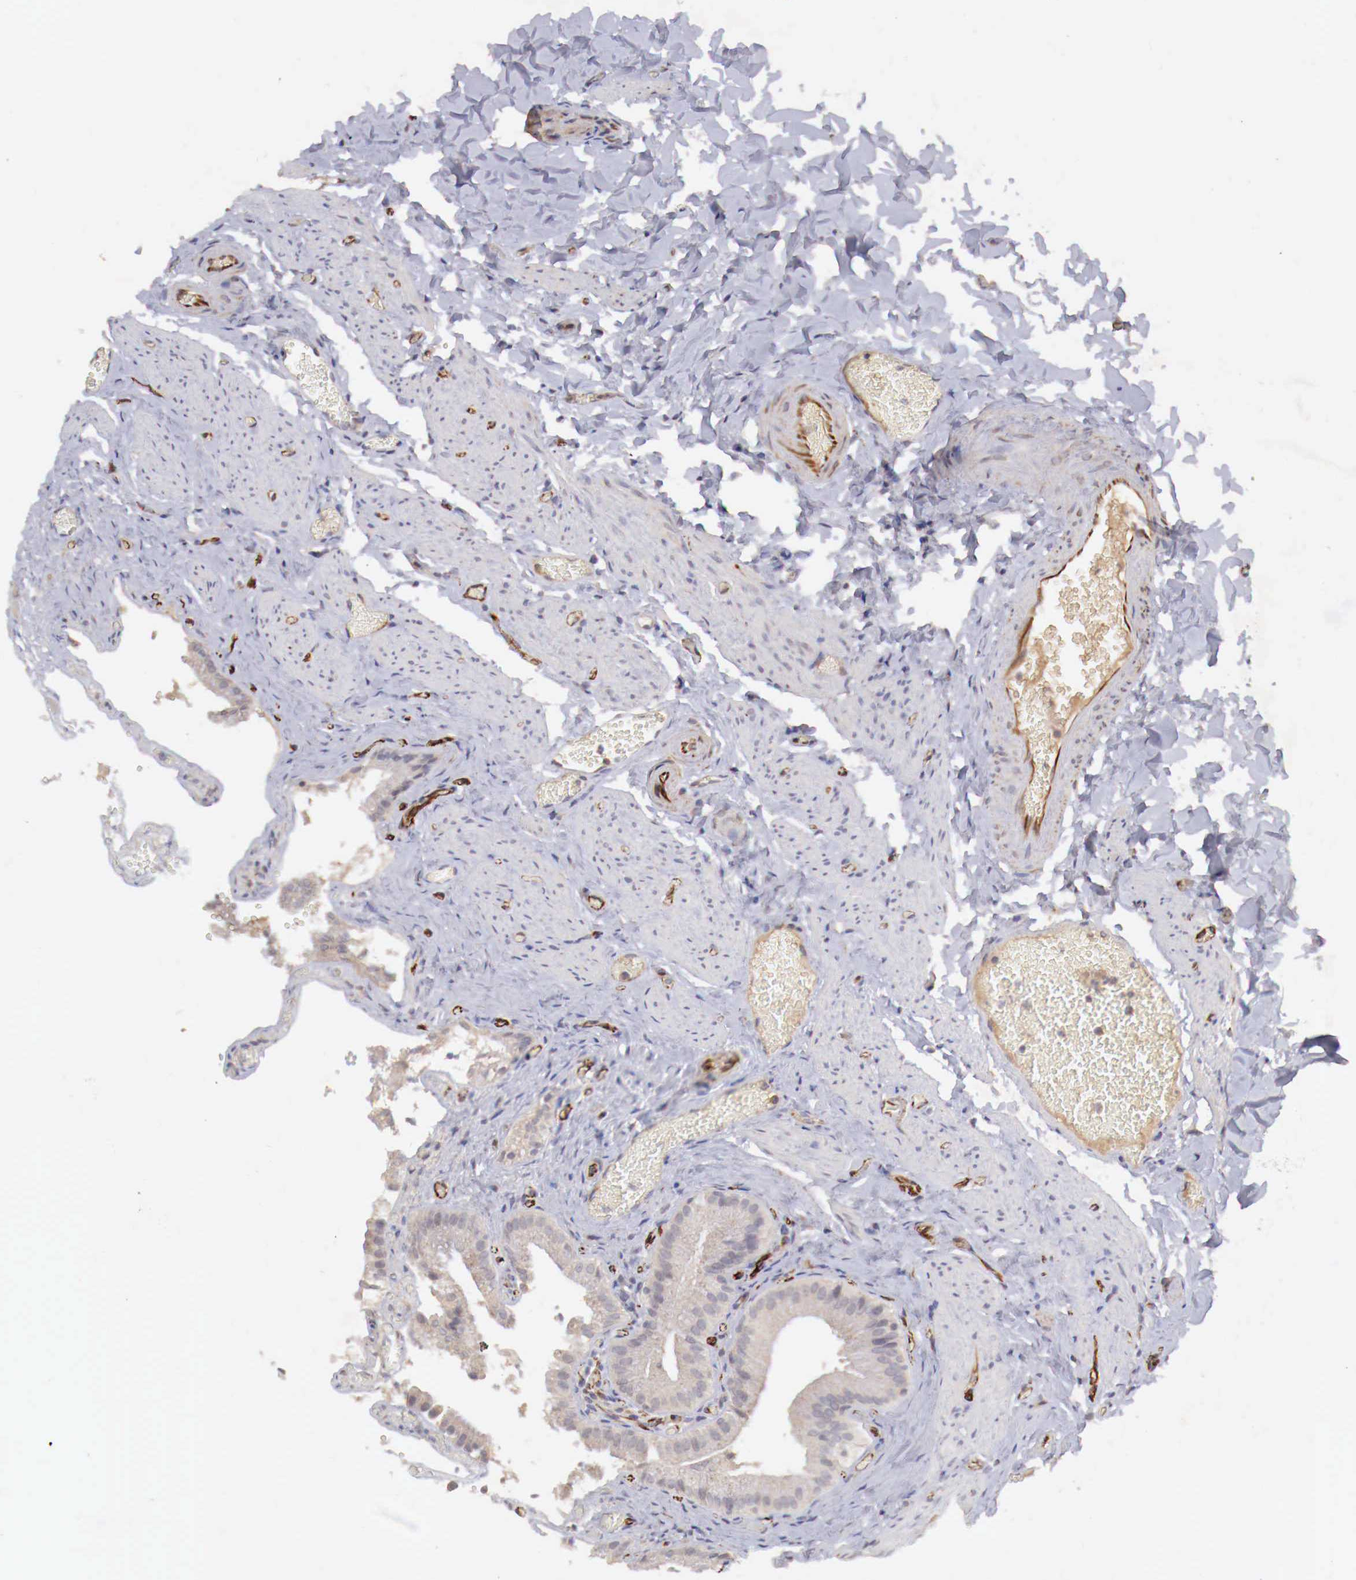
{"staining": {"intensity": "negative", "quantity": "none", "location": "none"}, "tissue": "gallbladder", "cell_type": "Glandular cells", "image_type": "normal", "snomed": [{"axis": "morphology", "description": "Normal tissue, NOS"}, {"axis": "topography", "description": "Gallbladder"}], "caption": "IHC photomicrograph of normal gallbladder stained for a protein (brown), which displays no staining in glandular cells.", "gene": "WT1", "patient": {"sex": "female", "age": 44}}